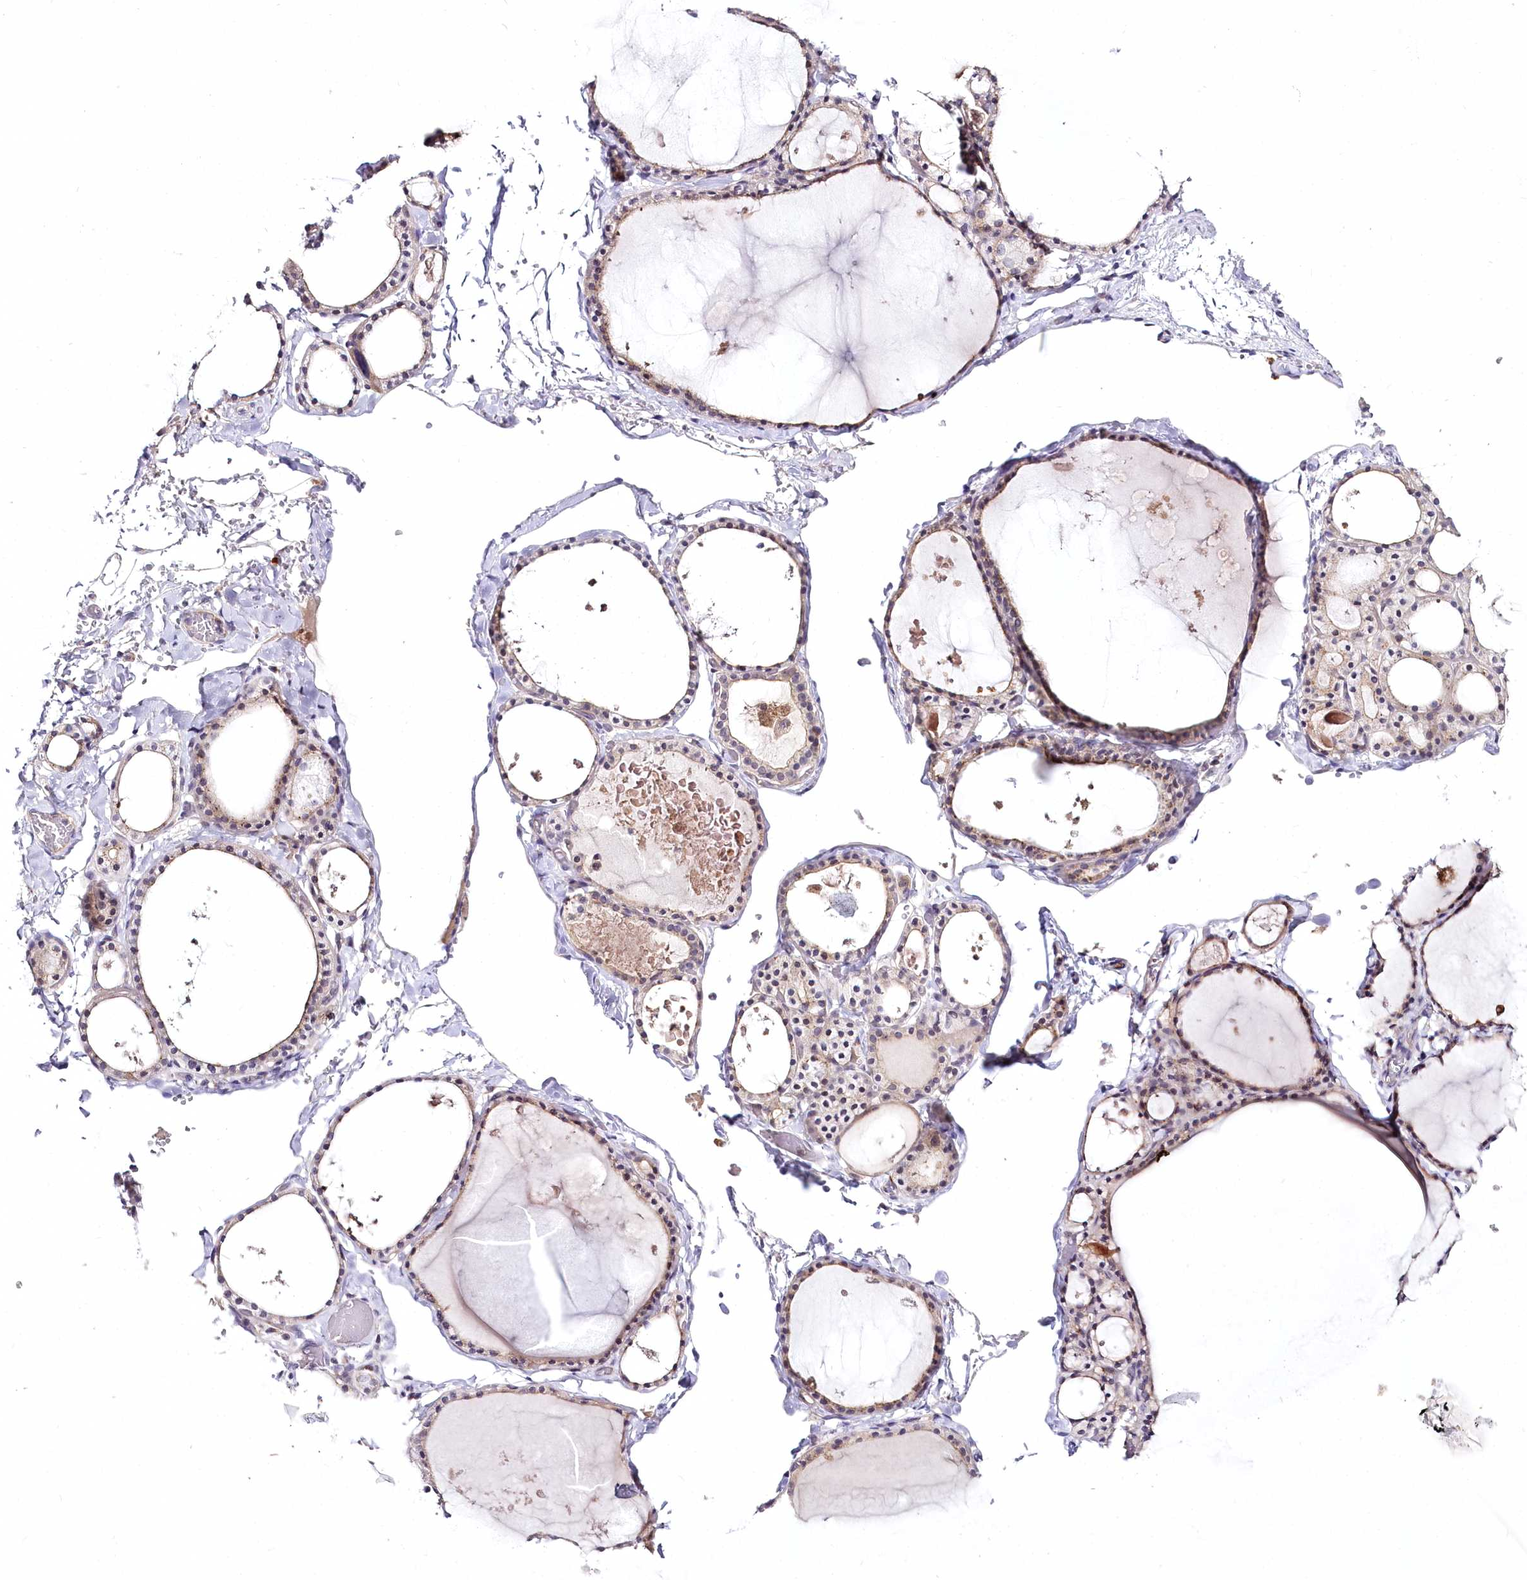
{"staining": {"intensity": "weak", "quantity": "<25%", "location": "cytoplasmic/membranous"}, "tissue": "thyroid gland", "cell_type": "Glandular cells", "image_type": "normal", "snomed": [{"axis": "morphology", "description": "Normal tissue, NOS"}, {"axis": "topography", "description": "Thyroid gland"}], "caption": "High magnification brightfield microscopy of benign thyroid gland stained with DAB (brown) and counterstained with hematoxylin (blue): glandular cells show no significant expression. (Stains: DAB (3,3'-diaminobenzidine) IHC with hematoxylin counter stain, Microscopy: brightfield microscopy at high magnification).", "gene": "VWA5A", "patient": {"sex": "male", "age": 56}}